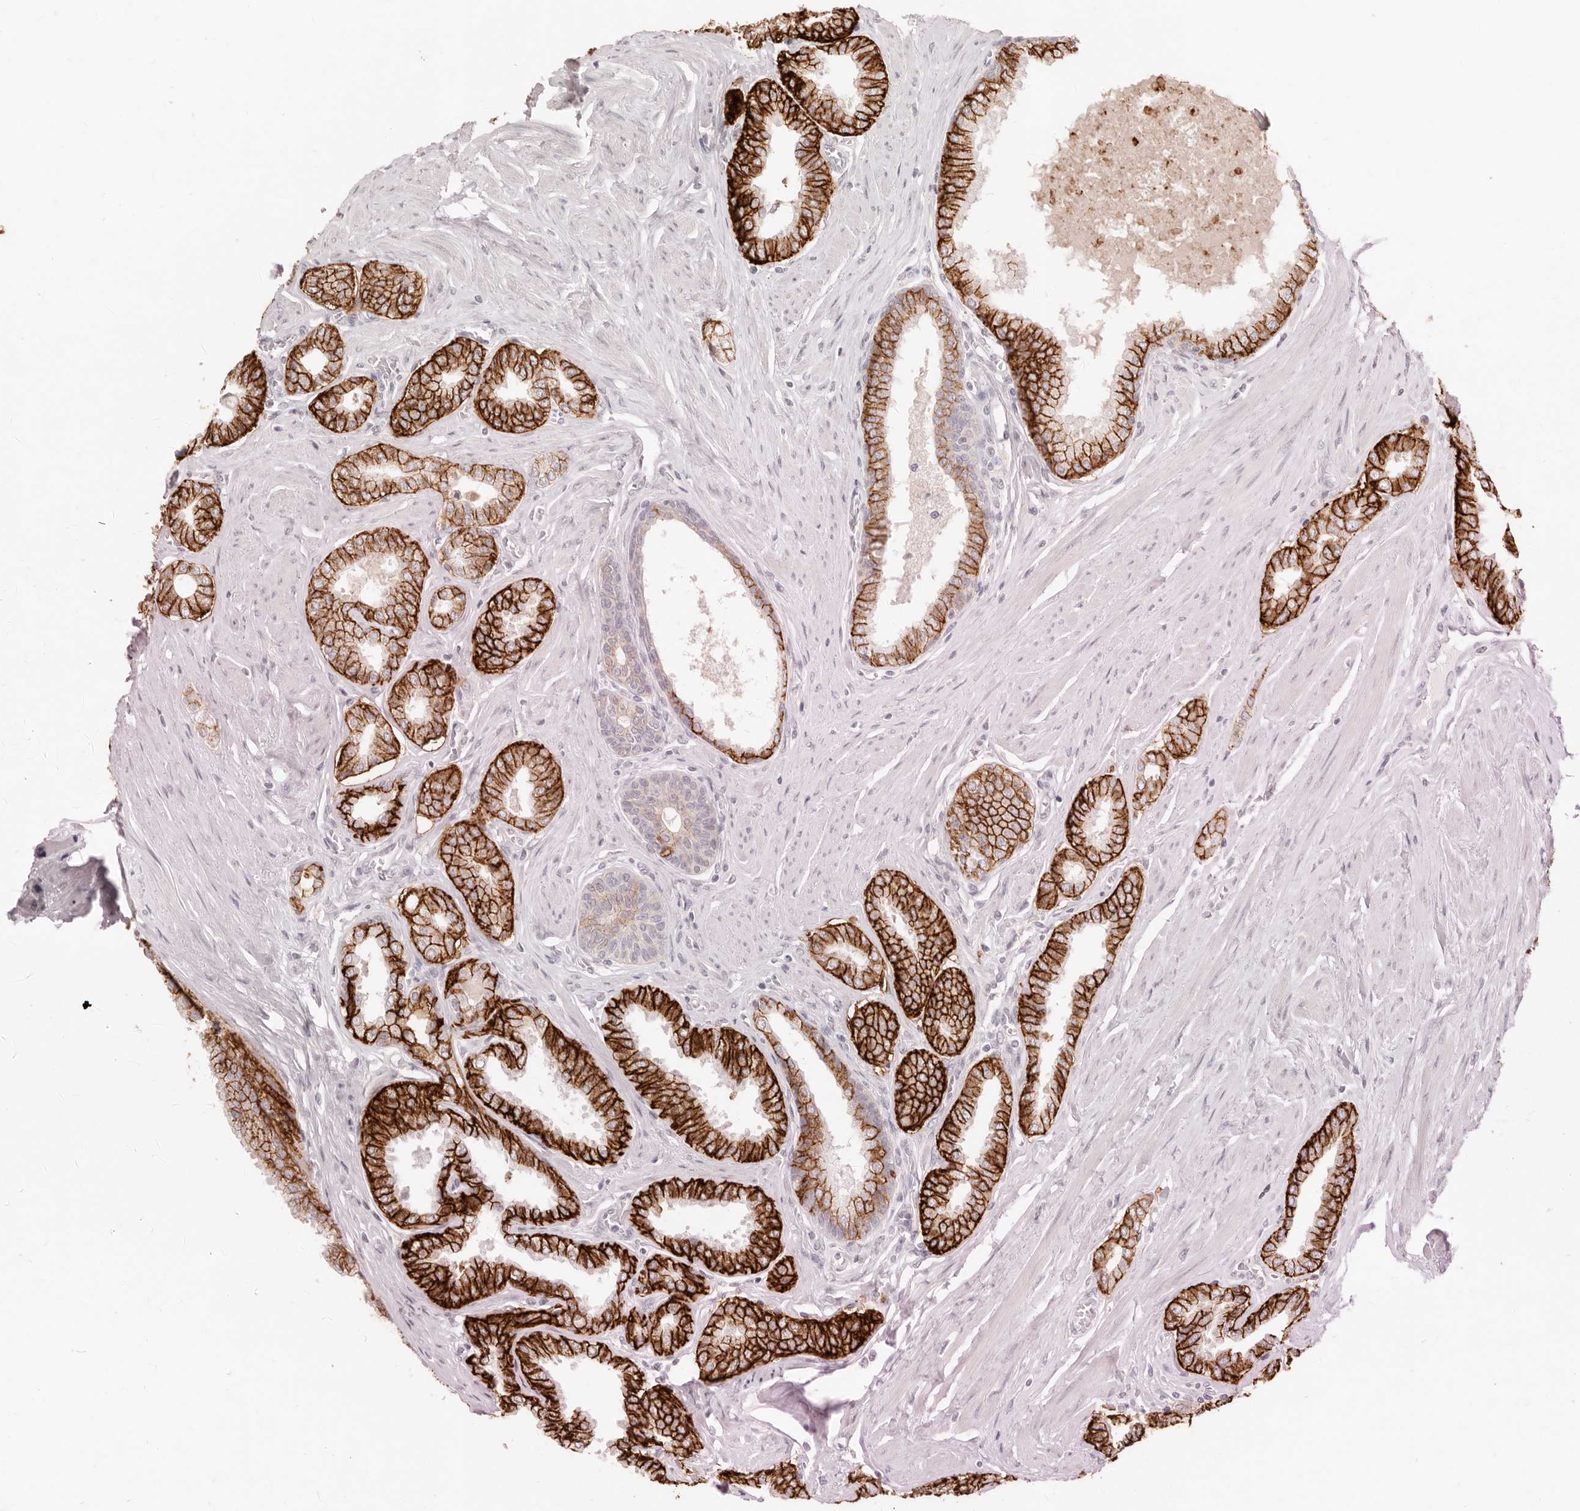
{"staining": {"intensity": "strong", "quantity": ">75%", "location": "cytoplasmic/membranous"}, "tissue": "prostate cancer", "cell_type": "Tumor cells", "image_type": "cancer", "snomed": [{"axis": "morphology", "description": "Adenocarcinoma, Low grade"}, {"axis": "topography", "description": "Prostate"}], "caption": "Low-grade adenocarcinoma (prostate) stained for a protein demonstrates strong cytoplasmic/membranous positivity in tumor cells. The protein is shown in brown color, while the nuclei are stained blue.", "gene": "EPCAM", "patient": {"sex": "male", "age": 63}}